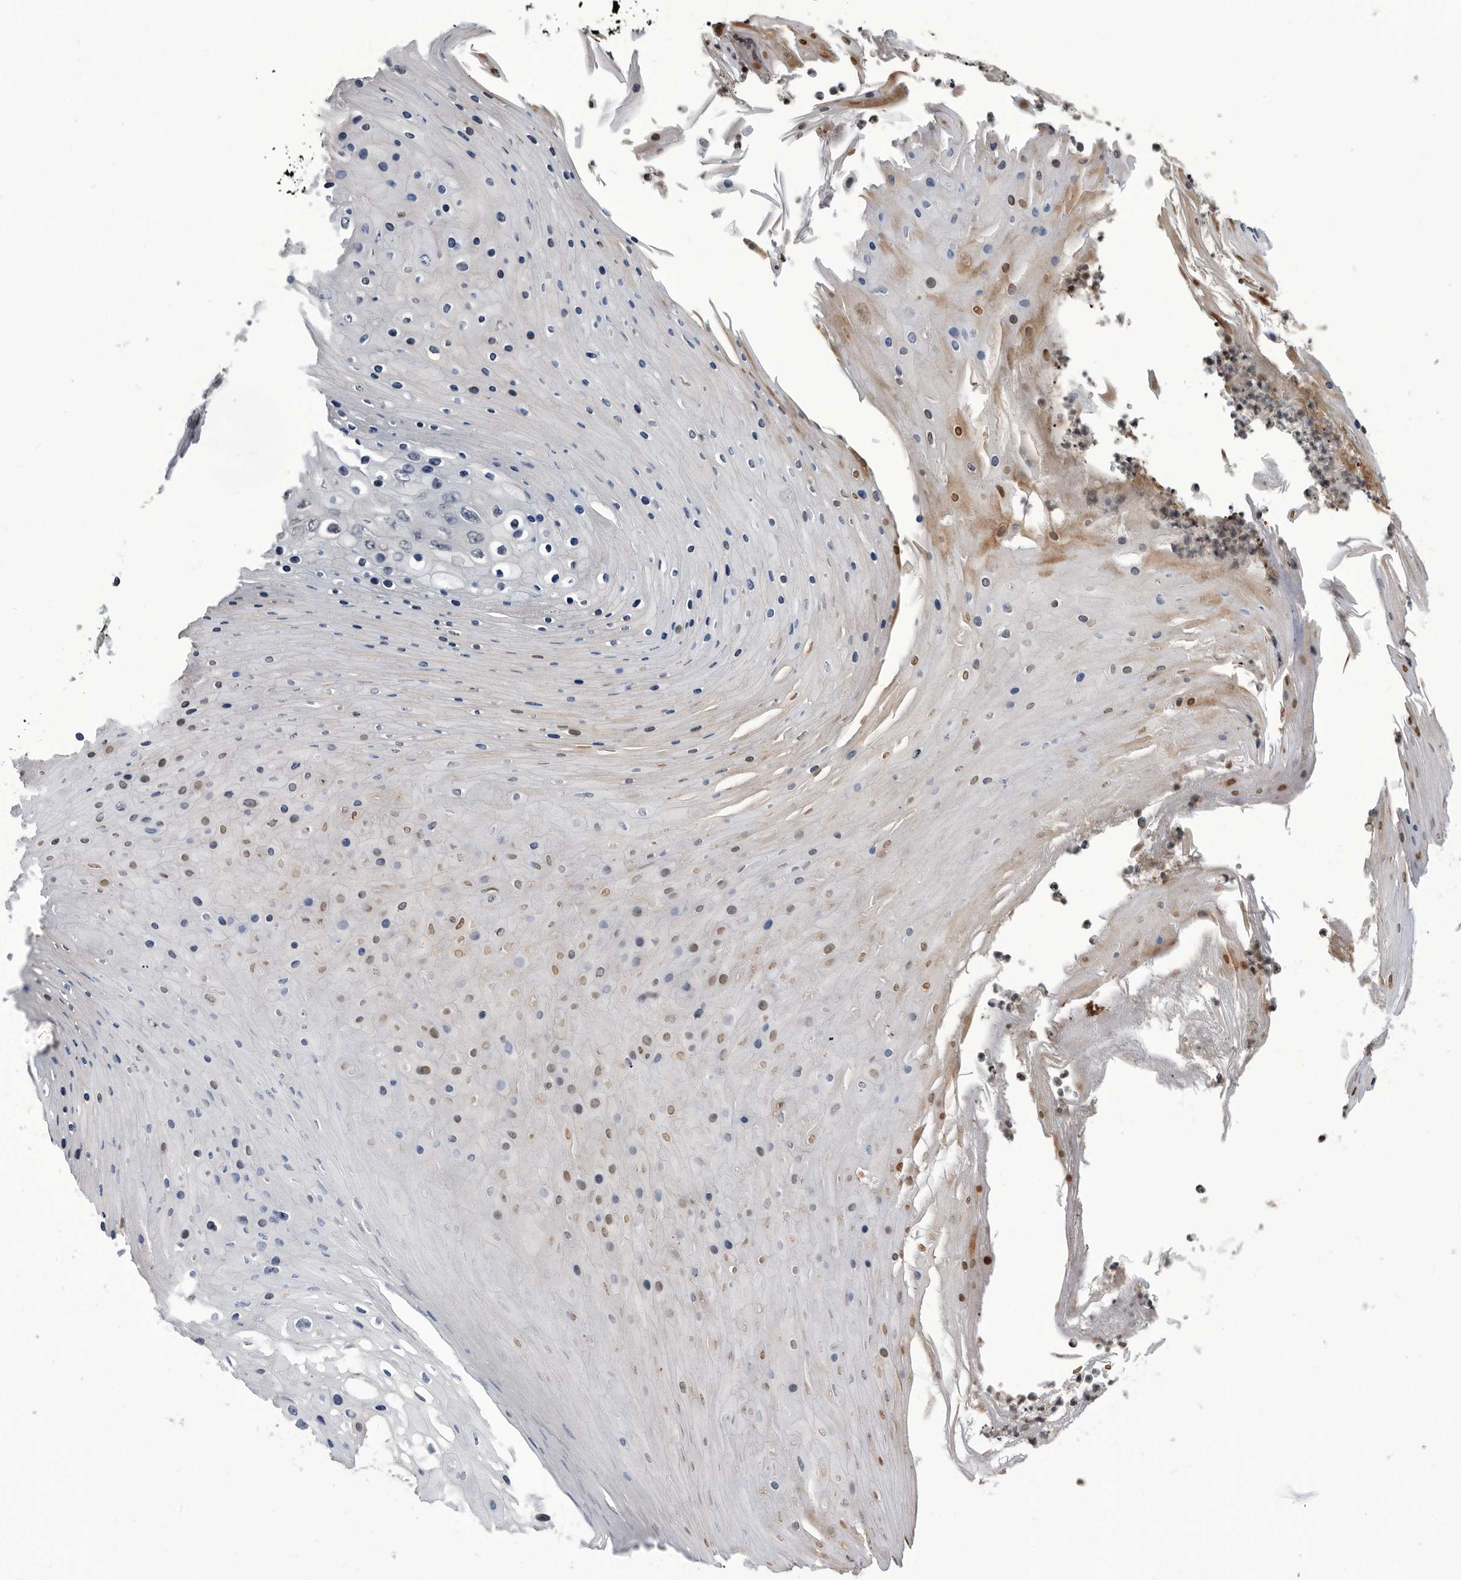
{"staining": {"intensity": "negative", "quantity": "none", "location": "none"}, "tissue": "skin cancer", "cell_type": "Tumor cells", "image_type": "cancer", "snomed": [{"axis": "morphology", "description": "Squamous cell carcinoma, NOS"}, {"axis": "topography", "description": "Skin"}], "caption": "Immunohistochemistry (IHC) histopathology image of neoplastic tissue: human skin cancer stained with DAB (3,3'-diaminobenzidine) exhibits no significant protein positivity in tumor cells.", "gene": "TSTD1", "patient": {"sex": "female", "age": 88}}